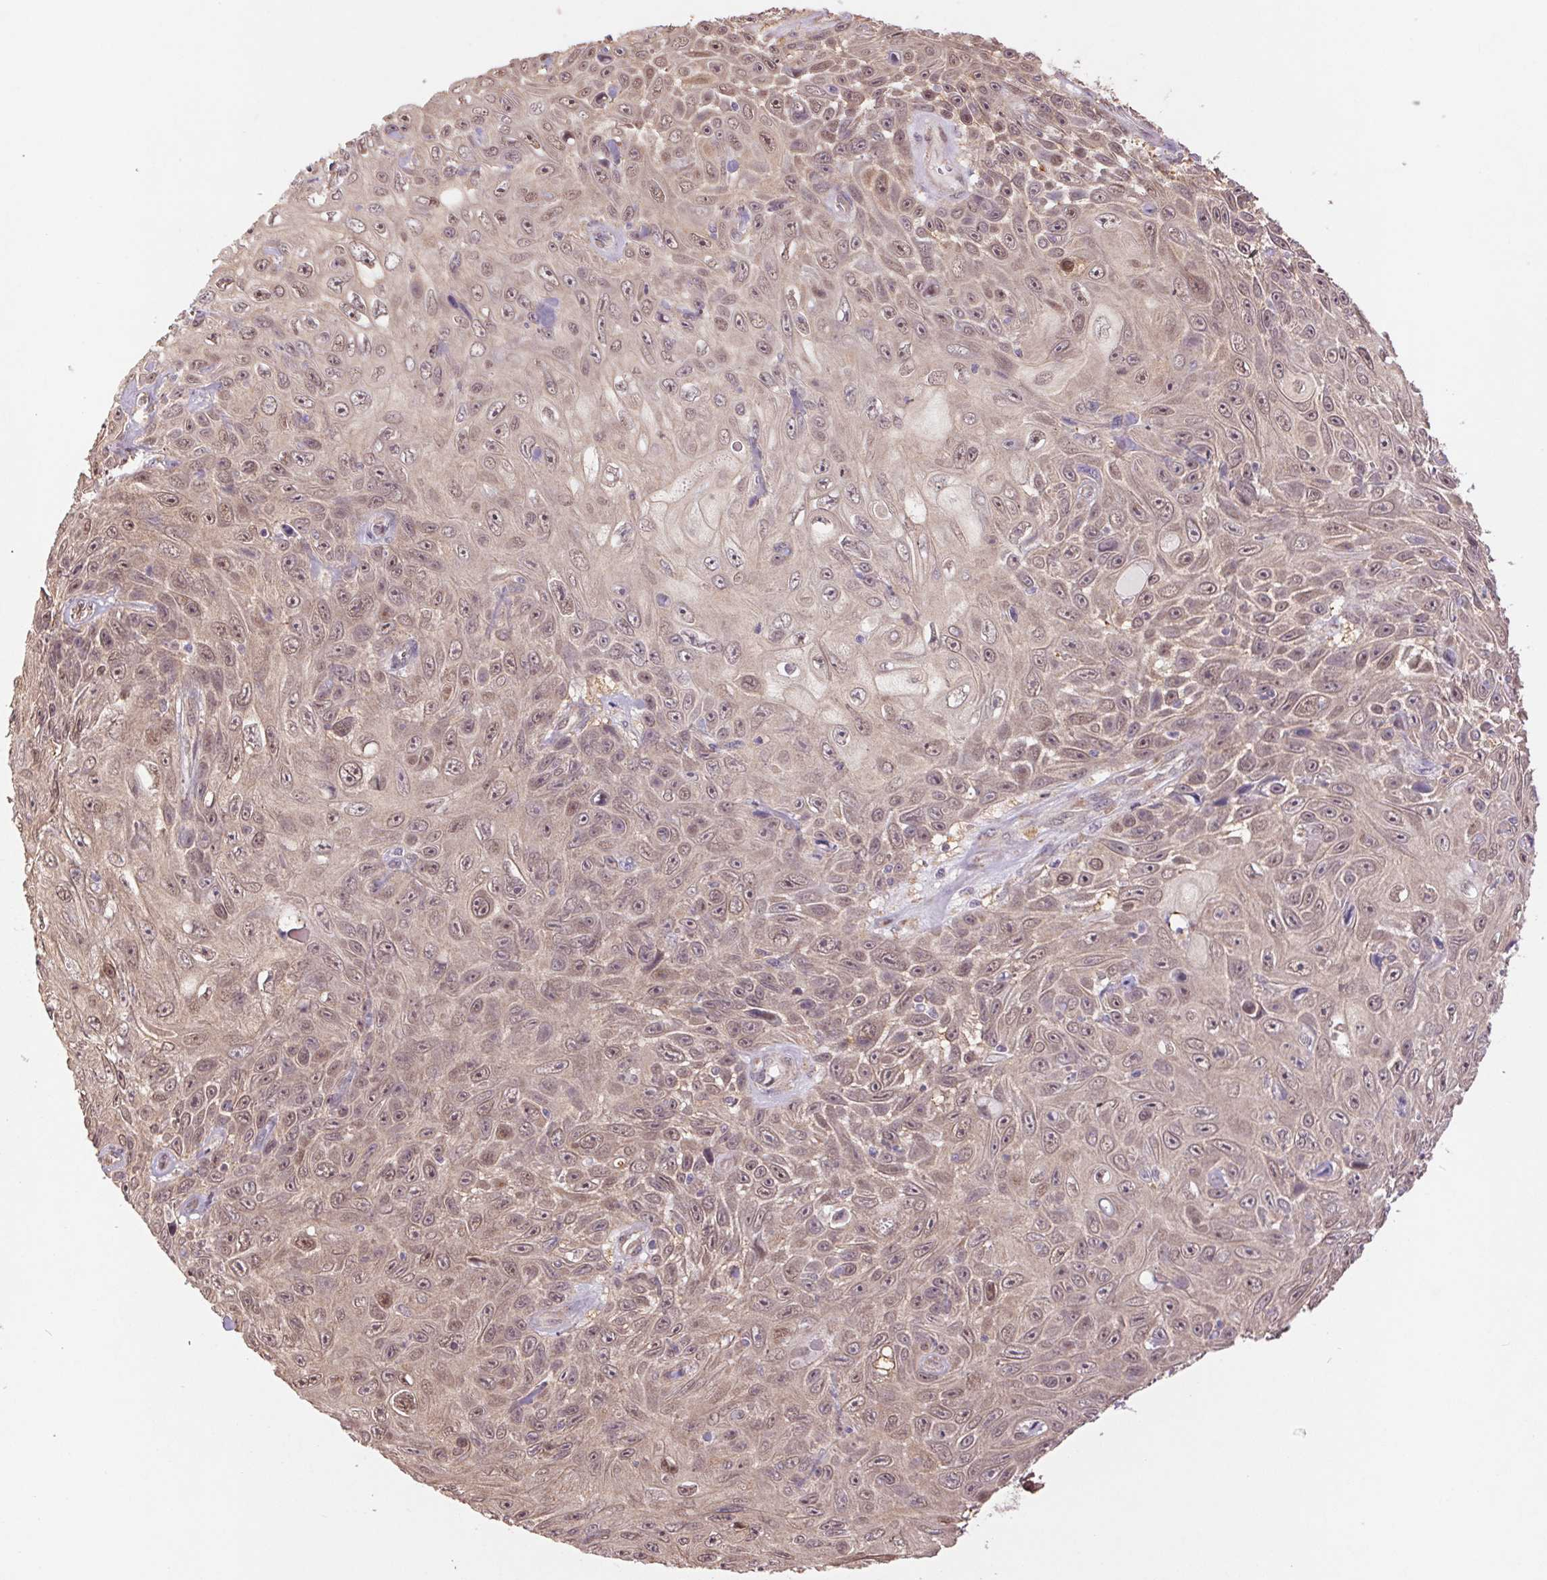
{"staining": {"intensity": "weak", "quantity": ">75%", "location": "cytoplasmic/membranous,nuclear"}, "tissue": "skin cancer", "cell_type": "Tumor cells", "image_type": "cancer", "snomed": [{"axis": "morphology", "description": "Squamous cell carcinoma, NOS"}, {"axis": "topography", "description": "Skin"}], "caption": "Immunohistochemical staining of human skin squamous cell carcinoma displays weak cytoplasmic/membranous and nuclear protein positivity in about >75% of tumor cells.", "gene": "RRM1", "patient": {"sex": "male", "age": 82}}